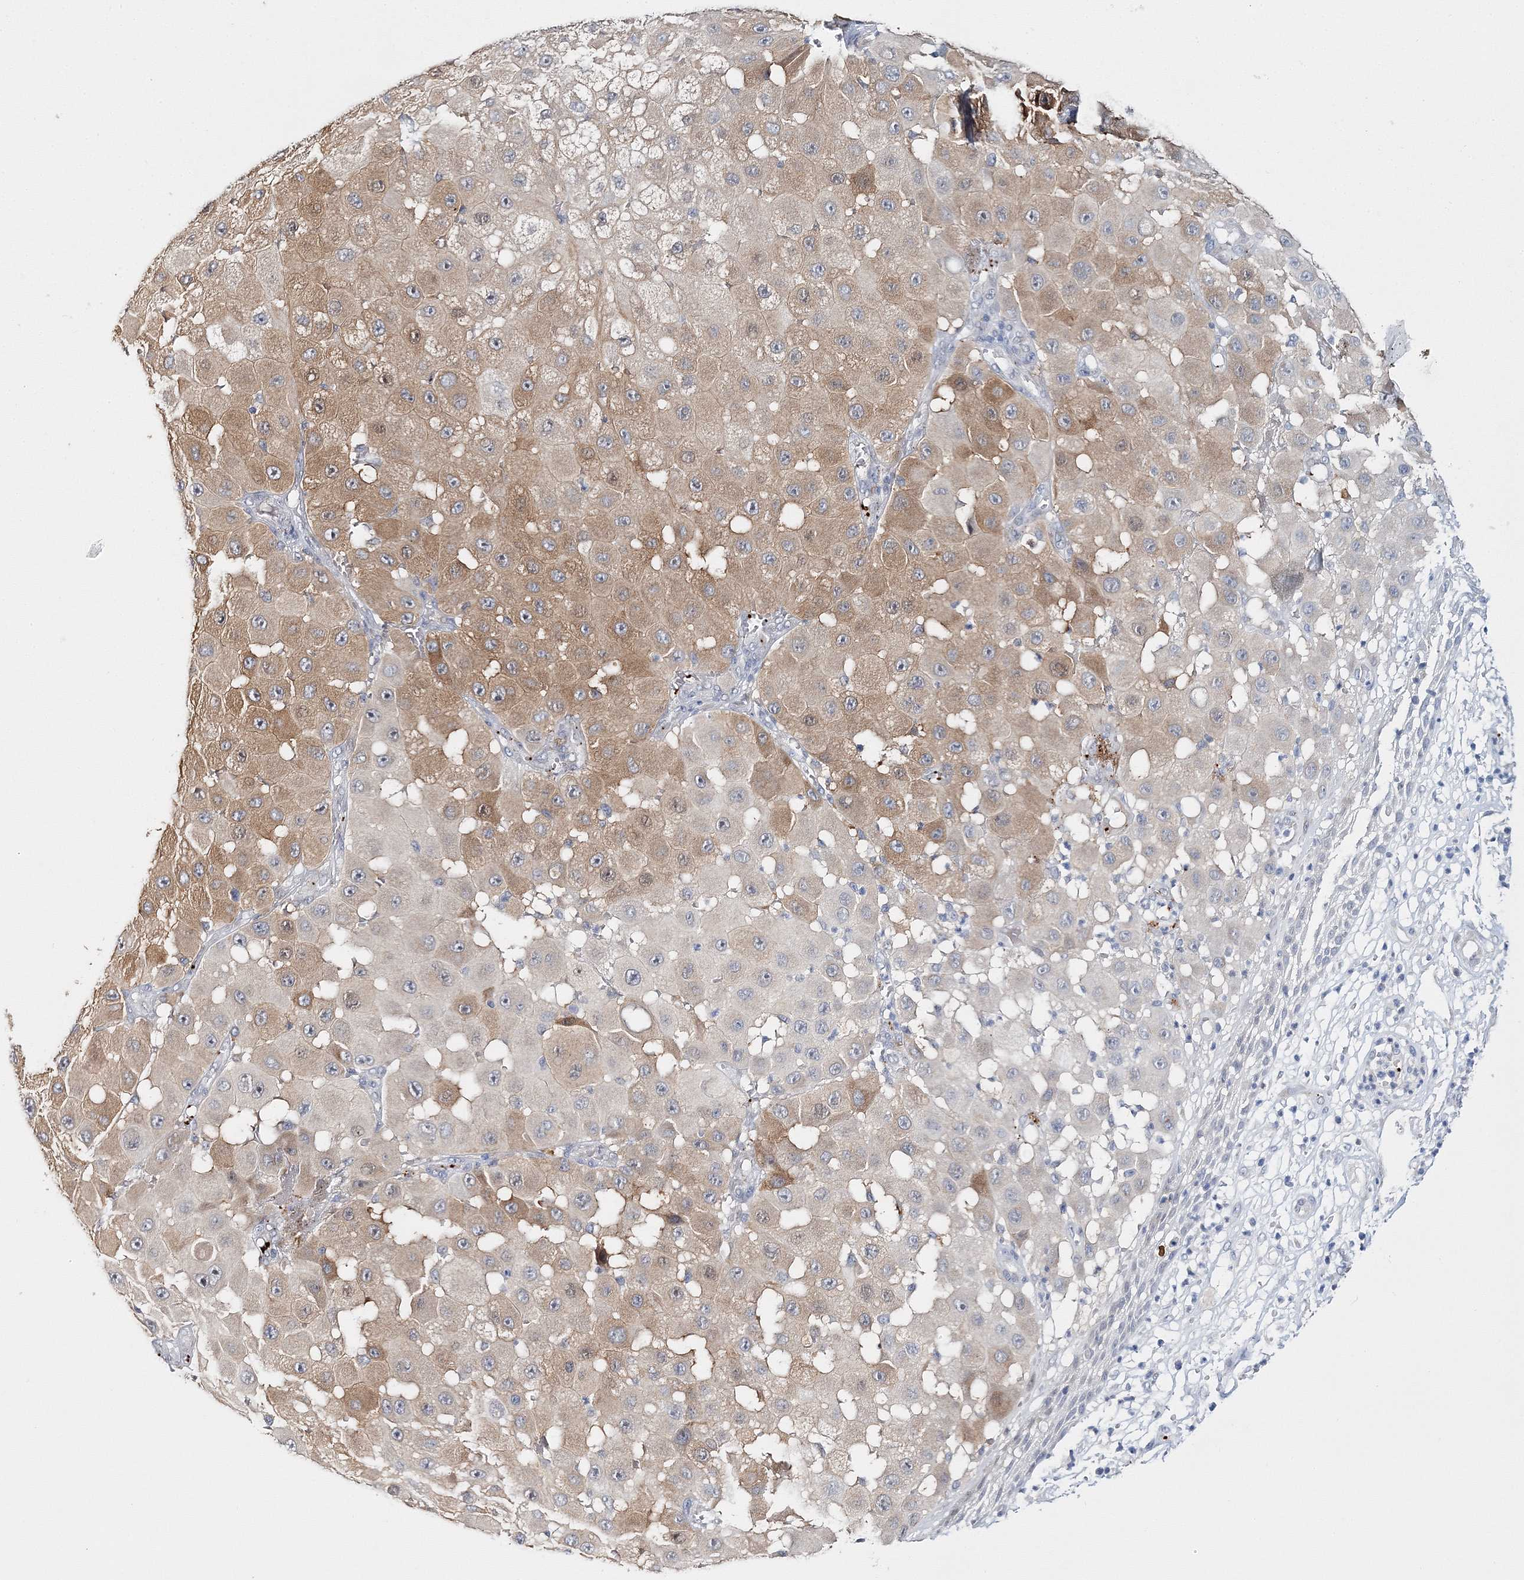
{"staining": {"intensity": "moderate", "quantity": "25%-75%", "location": "cytoplasmic/membranous,nuclear"}, "tissue": "melanoma", "cell_type": "Tumor cells", "image_type": "cancer", "snomed": [{"axis": "morphology", "description": "Malignant melanoma, NOS"}, {"axis": "topography", "description": "Skin"}], "caption": "Tumor cells show moderate cytoplasmic/membranous and nuclear positivity in approximately 25%-75% of cells in melanoma.", "gene": "MYOZ2", "patient": {"sex": "female", "age": 81}}